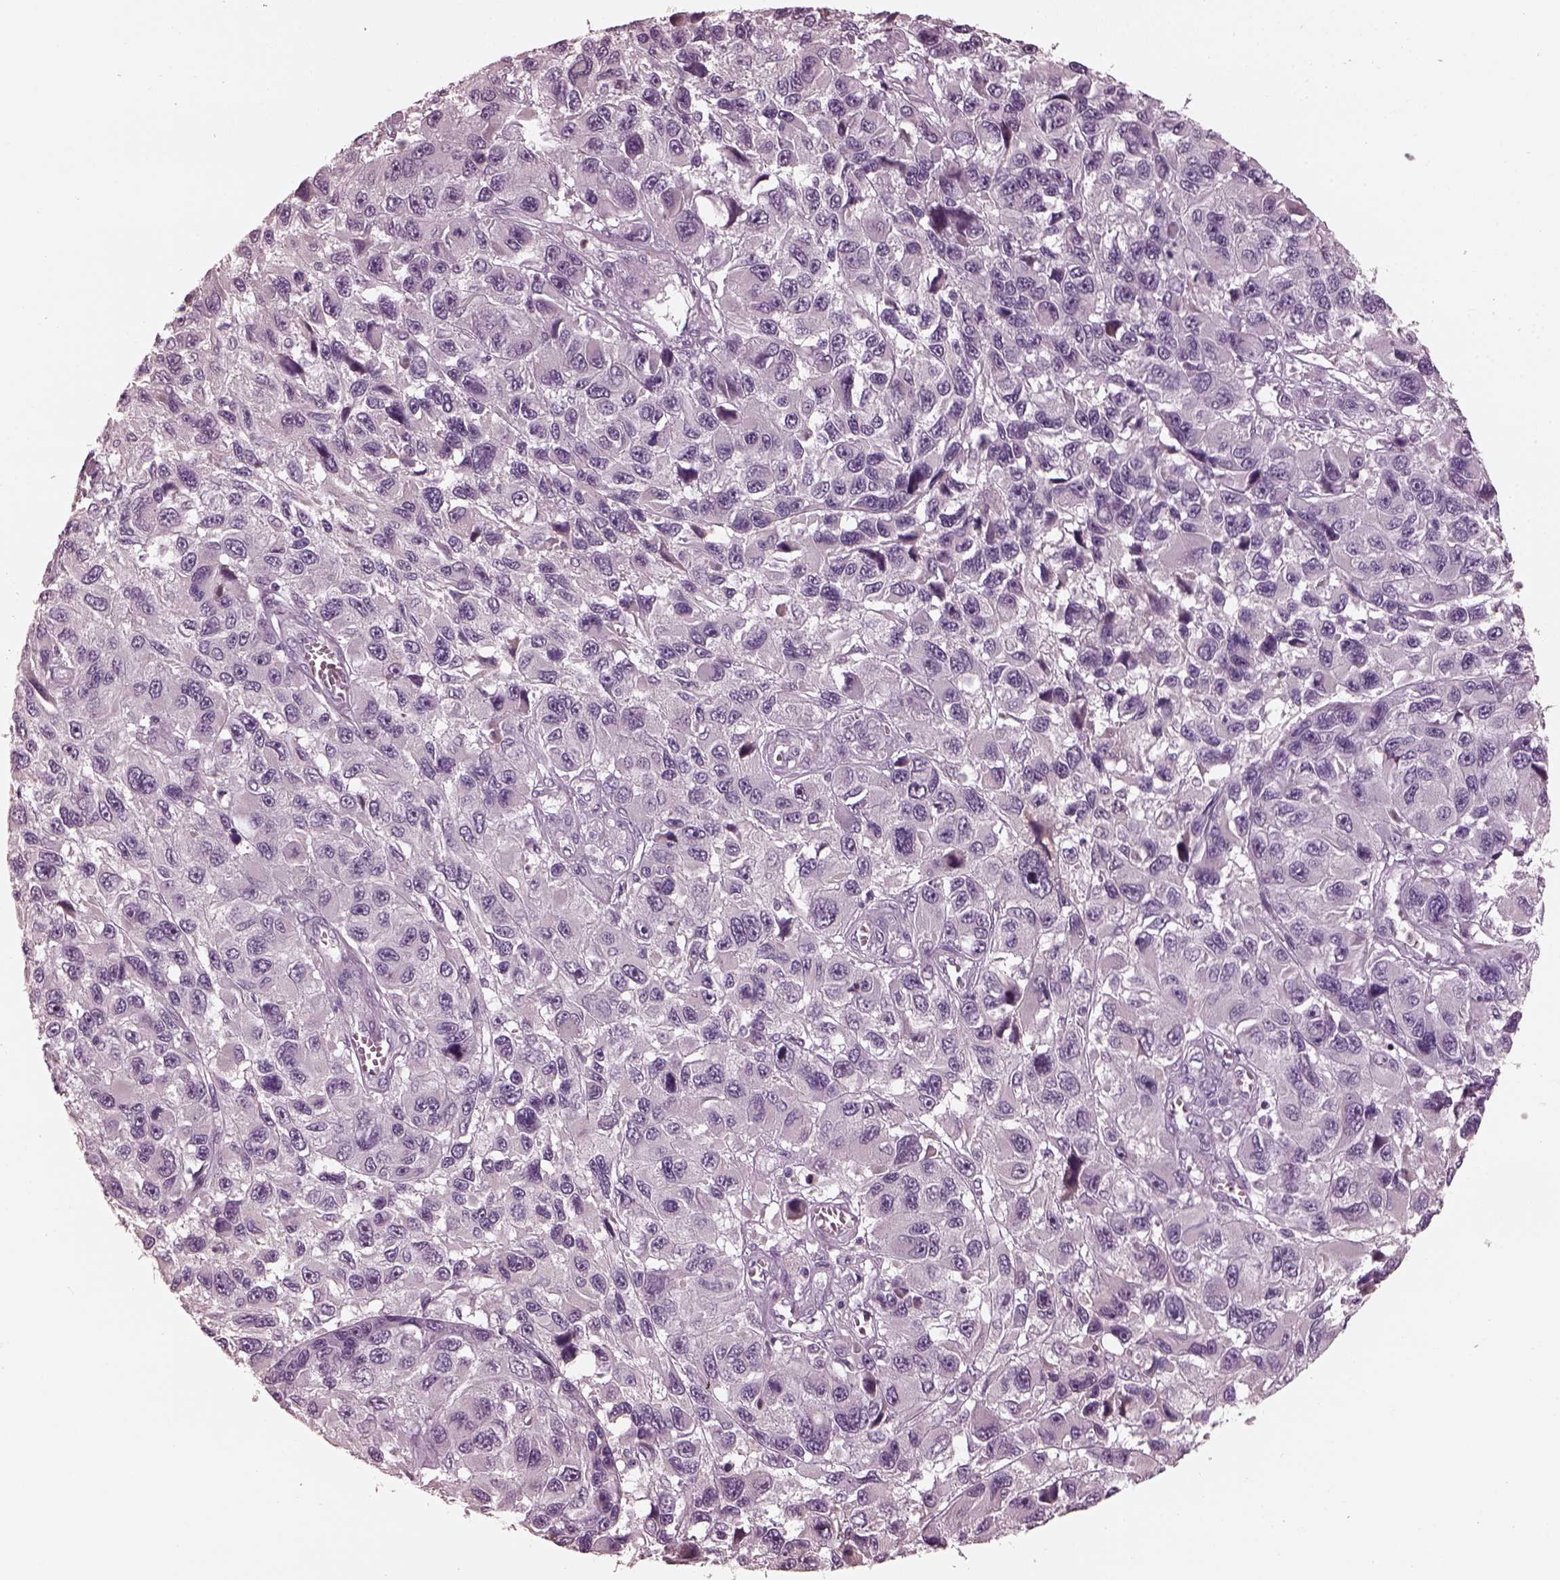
{"staining": {"intensity": "negative", "quantity": "none", "location": "none"}, "tissue": "melanoma", "cell_type": "Tumor cells", "image_type": "cancer", "snomed": [{"axis": "morphology", "description": "Malignant melanoma, NOS"}, {"axis": "topography", "description": "Skin"}], "caption": "High magnification brightfield microscopy of malignant melanoma stained with DAB (brown) and counterstained with hematoxylin (blue): tumor cells show no significant positivity.", "gene": "OPTC", "patient": {"sex": "male", "age": 53}}